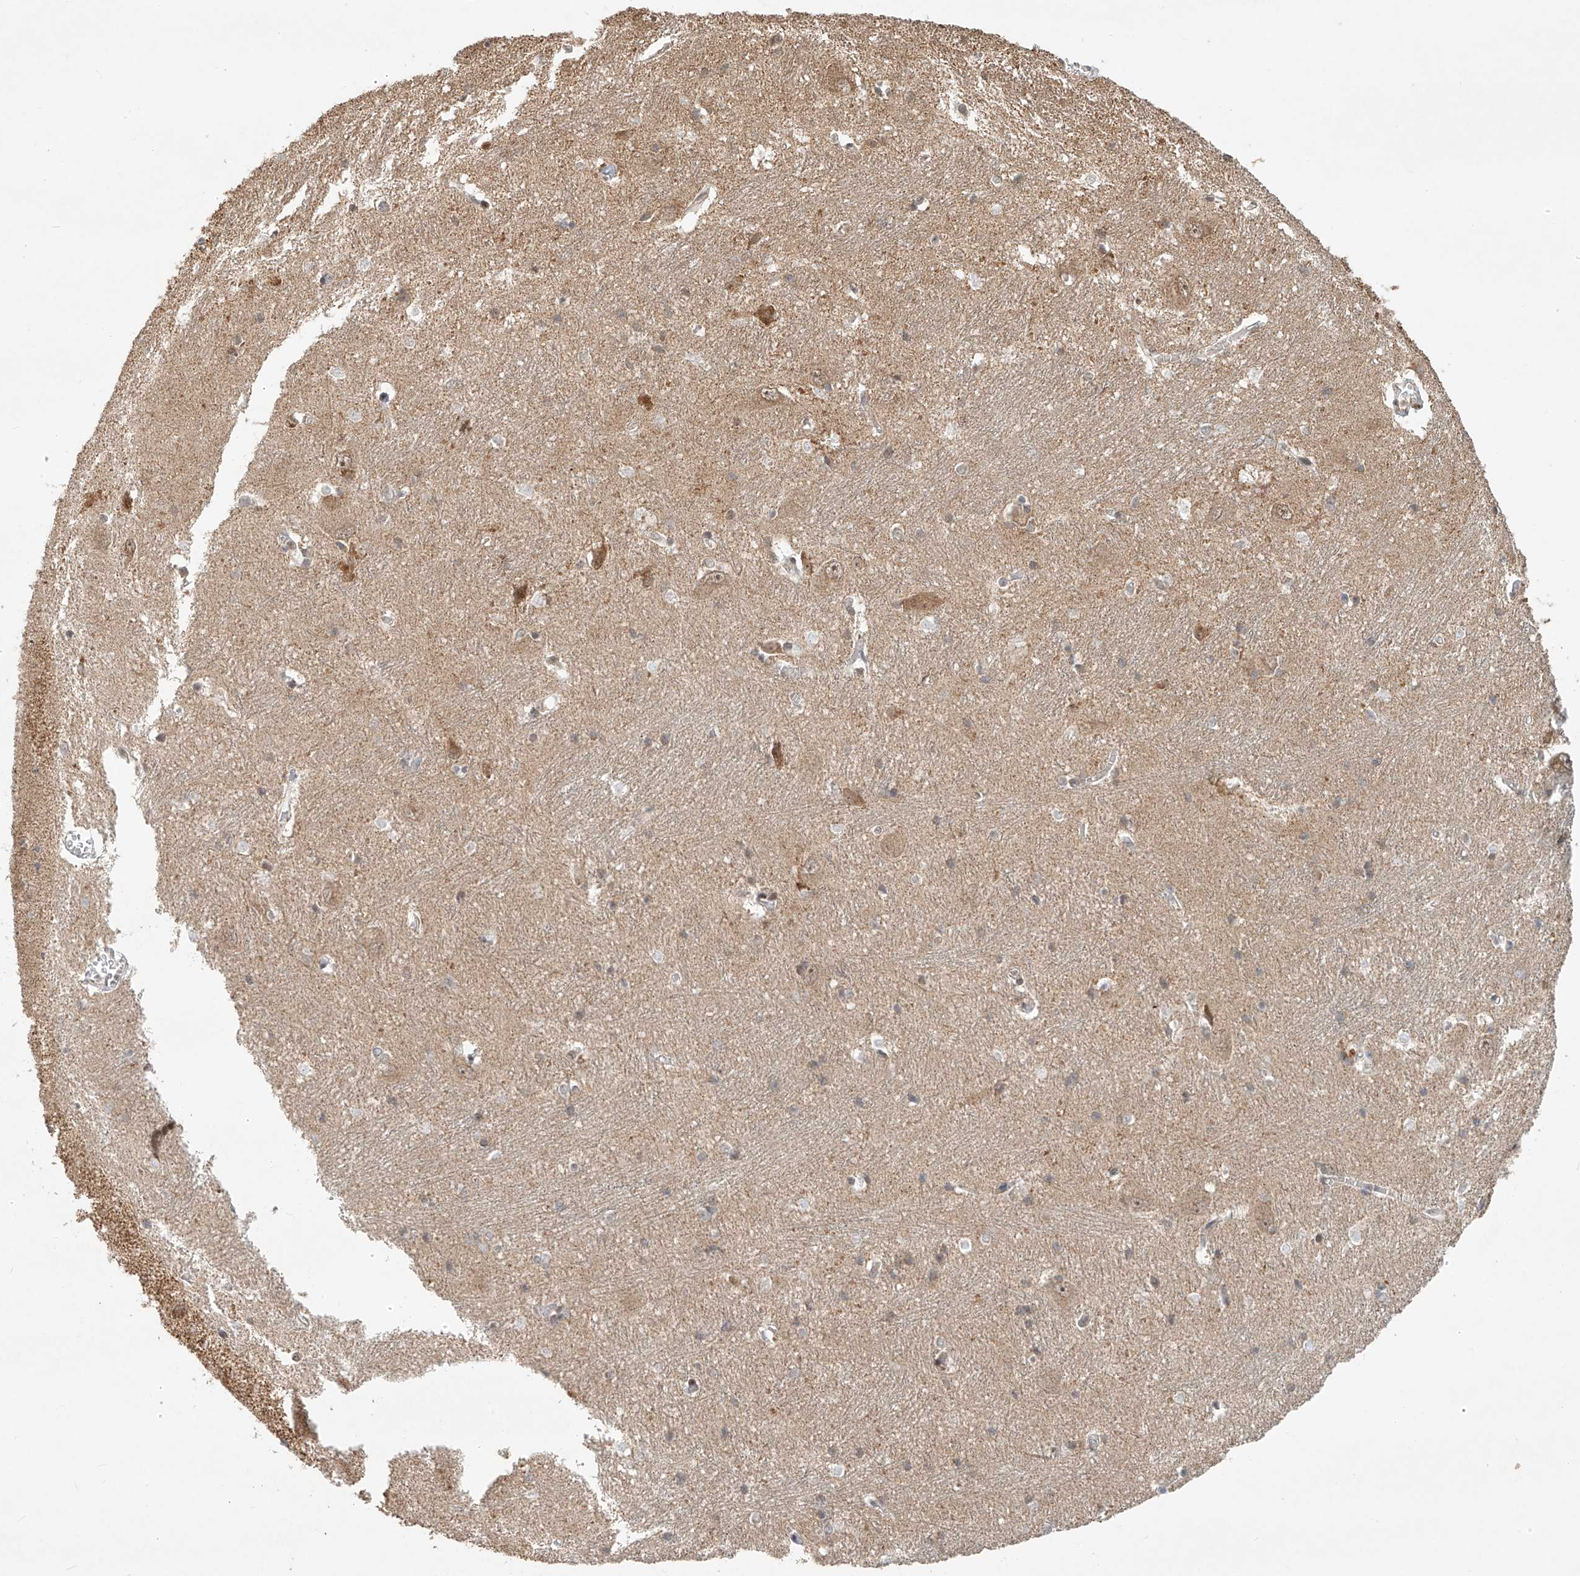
{"staining": {"intensity": "weak", "quantity": "<25%", "location": "cytoplasmic/membranous"}, "tissue": "caudate", "cell_type": "Glial cells", "image_type": "normal", "snomed": [{"axis": "morphology", "description": "Normal tissue, NOS"}, {"axis": "topography", "description": "Lateral ventricle wall"}], "caption": "Immunohistochemistry histopathology image of unremarkable caudate: human caudate stained with DAB demonstrates no significant protein expression in glial cells. Brightfield microscopy of immunohistochemistry (IHC) stained with DAB (3,3'-diaminobenzidine) (brown) and hematoxylin (blue), captured at high magnification.", "gene": "SYTL3", "patient": {"sex": "male", "age": 37}}